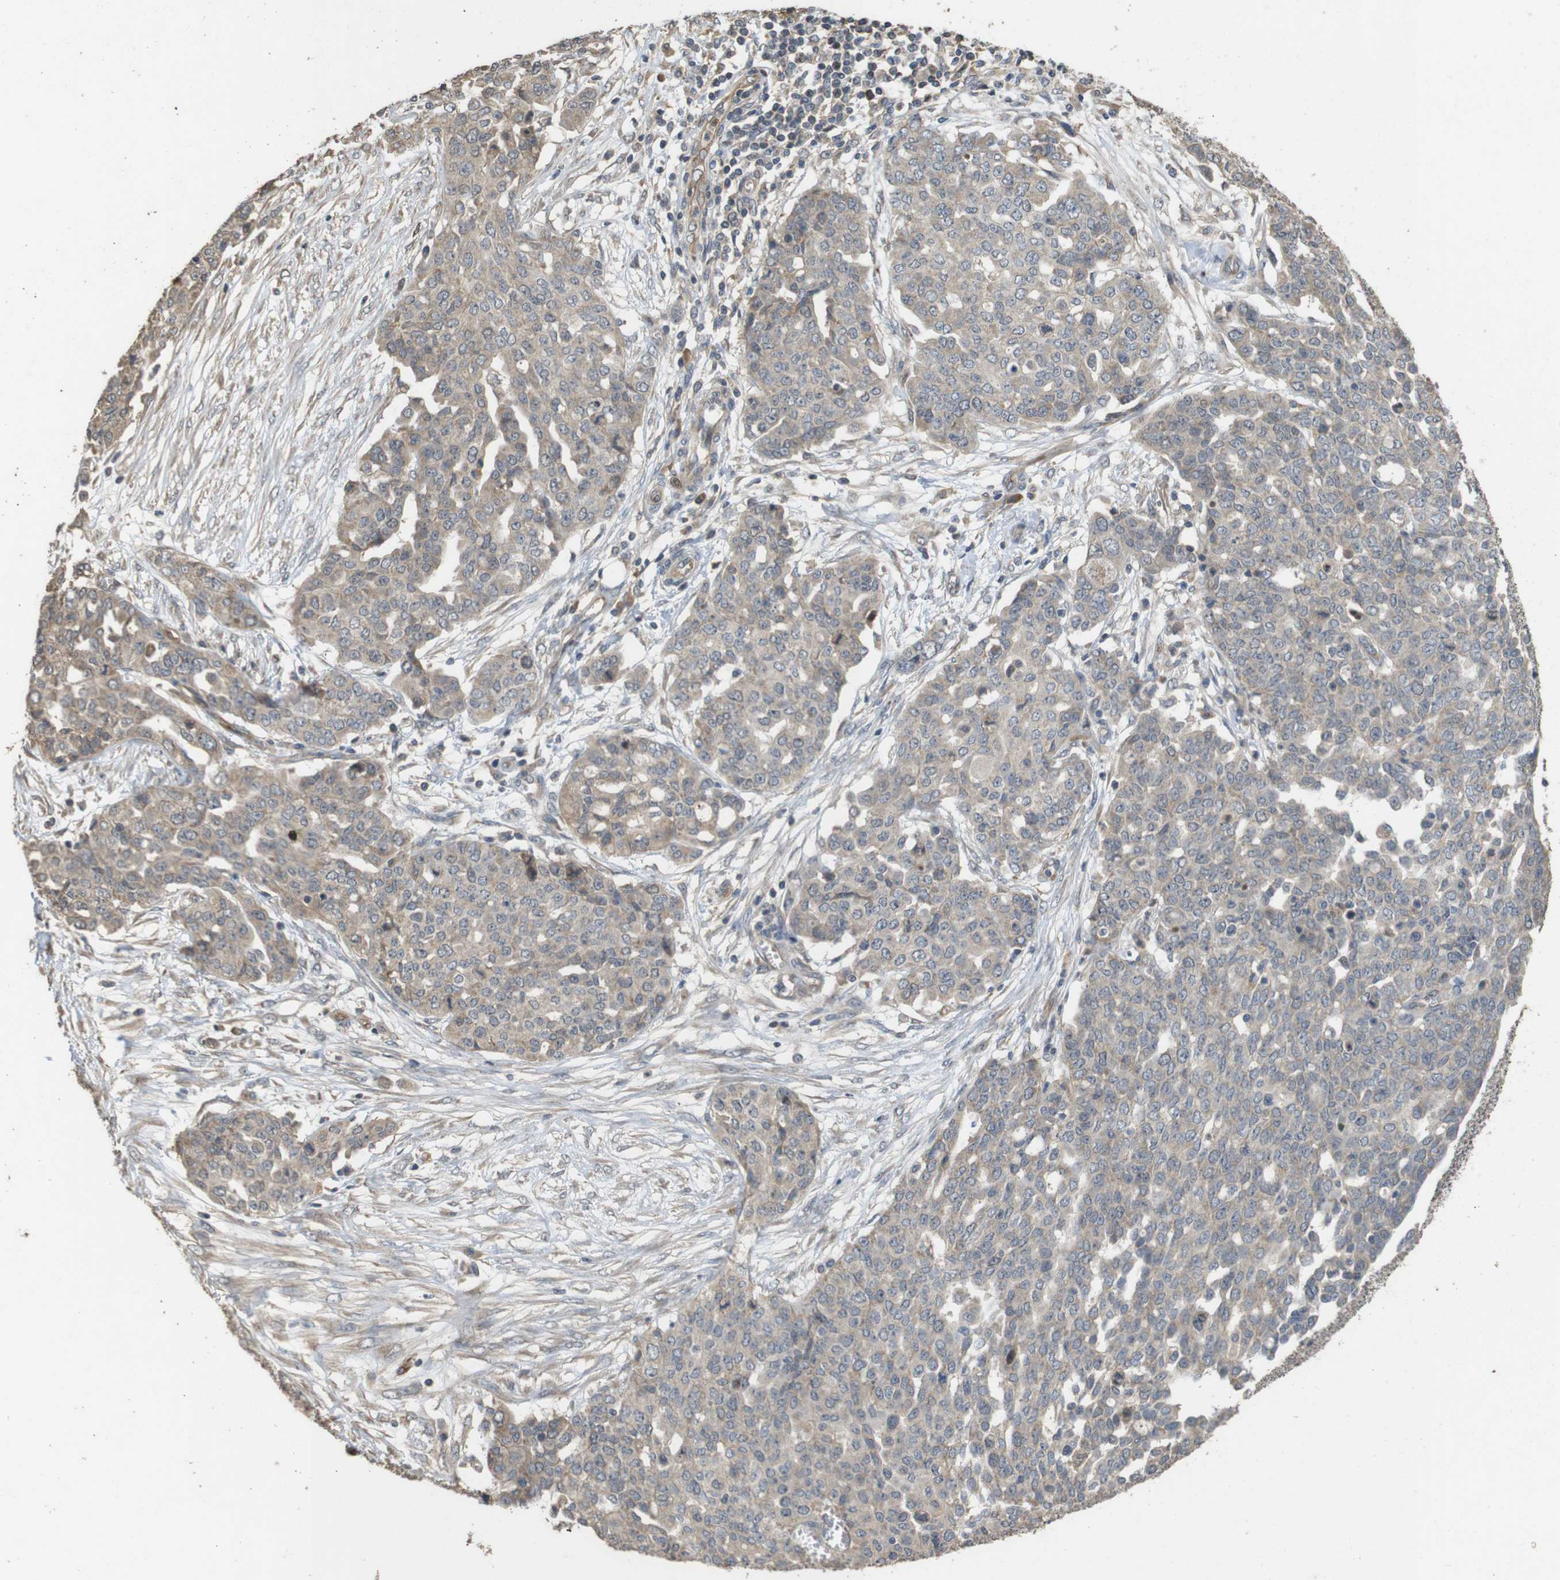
{"staining": {"intensity": "weak", "quantity": "<25%", "location": "cytoplasmic/membranous"}, "tissue": "ovarian cancer", "cell_type": "Tumor cells", "image_type": "cancer", "snomed": [{"axis": "morphology", "description": "Cystadenocarcinoma, serous, NOS"}, {"axis": "topography", "description": "Soft tissue"}, {"axis": "topography", "description": "Ovary"}], "caption": "A high-resolution image shows immunohistochemistry (IHC) staining of ovarian cancer (serous cystadenocarcinoma), which displays no significant expression in tumor cells. (Stains: DAB (3,3'-diaminobenzidine) immunohistochemistry (IHC) with hematoxylin counter stain, Microscopy: brightfield microscopy at high magnification).", "gene": "PCDHB10", "patient": {"sex": "female", "age": 57}}